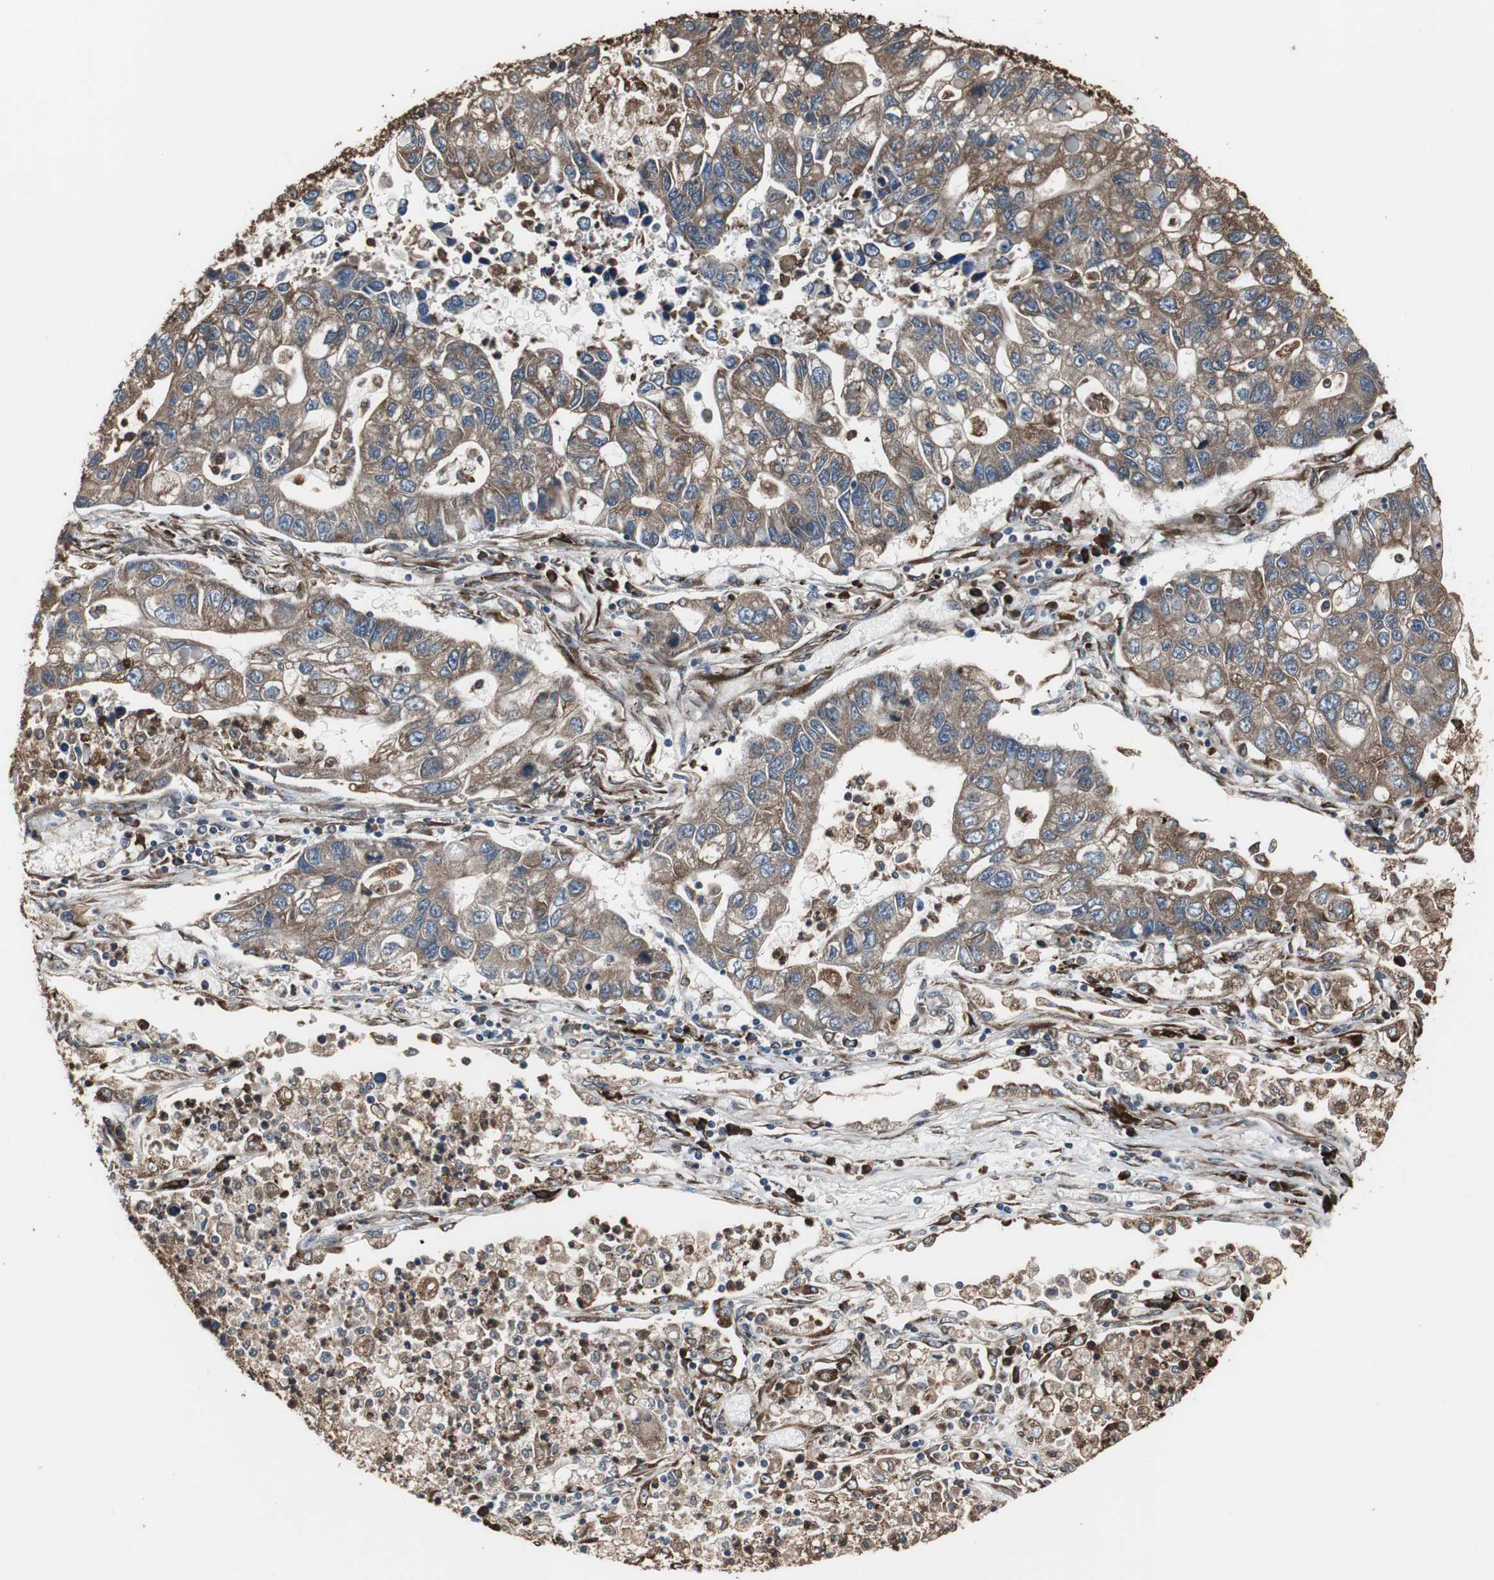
{"staining": {"intensity": "moderate", "quantity": ">75%", "location": "cytoplasmic/membranous"}, "tissue": "lung cancer", "cell_type": "Tumor cells", "image_type": "cancer", "snomed": [{"axis": "morphology", "description": "Adenocarcinoma, NOS"}, {"axis": "topography", "description": "Lung"}], "caption": "A medium amount of moderate cytoplasmic/membranous positivity is seen in about >75% of tumor cells in lung adenocarcinoma tissue.", "gene": "CALU", "patient": {"sex": "female", "age": 51}}